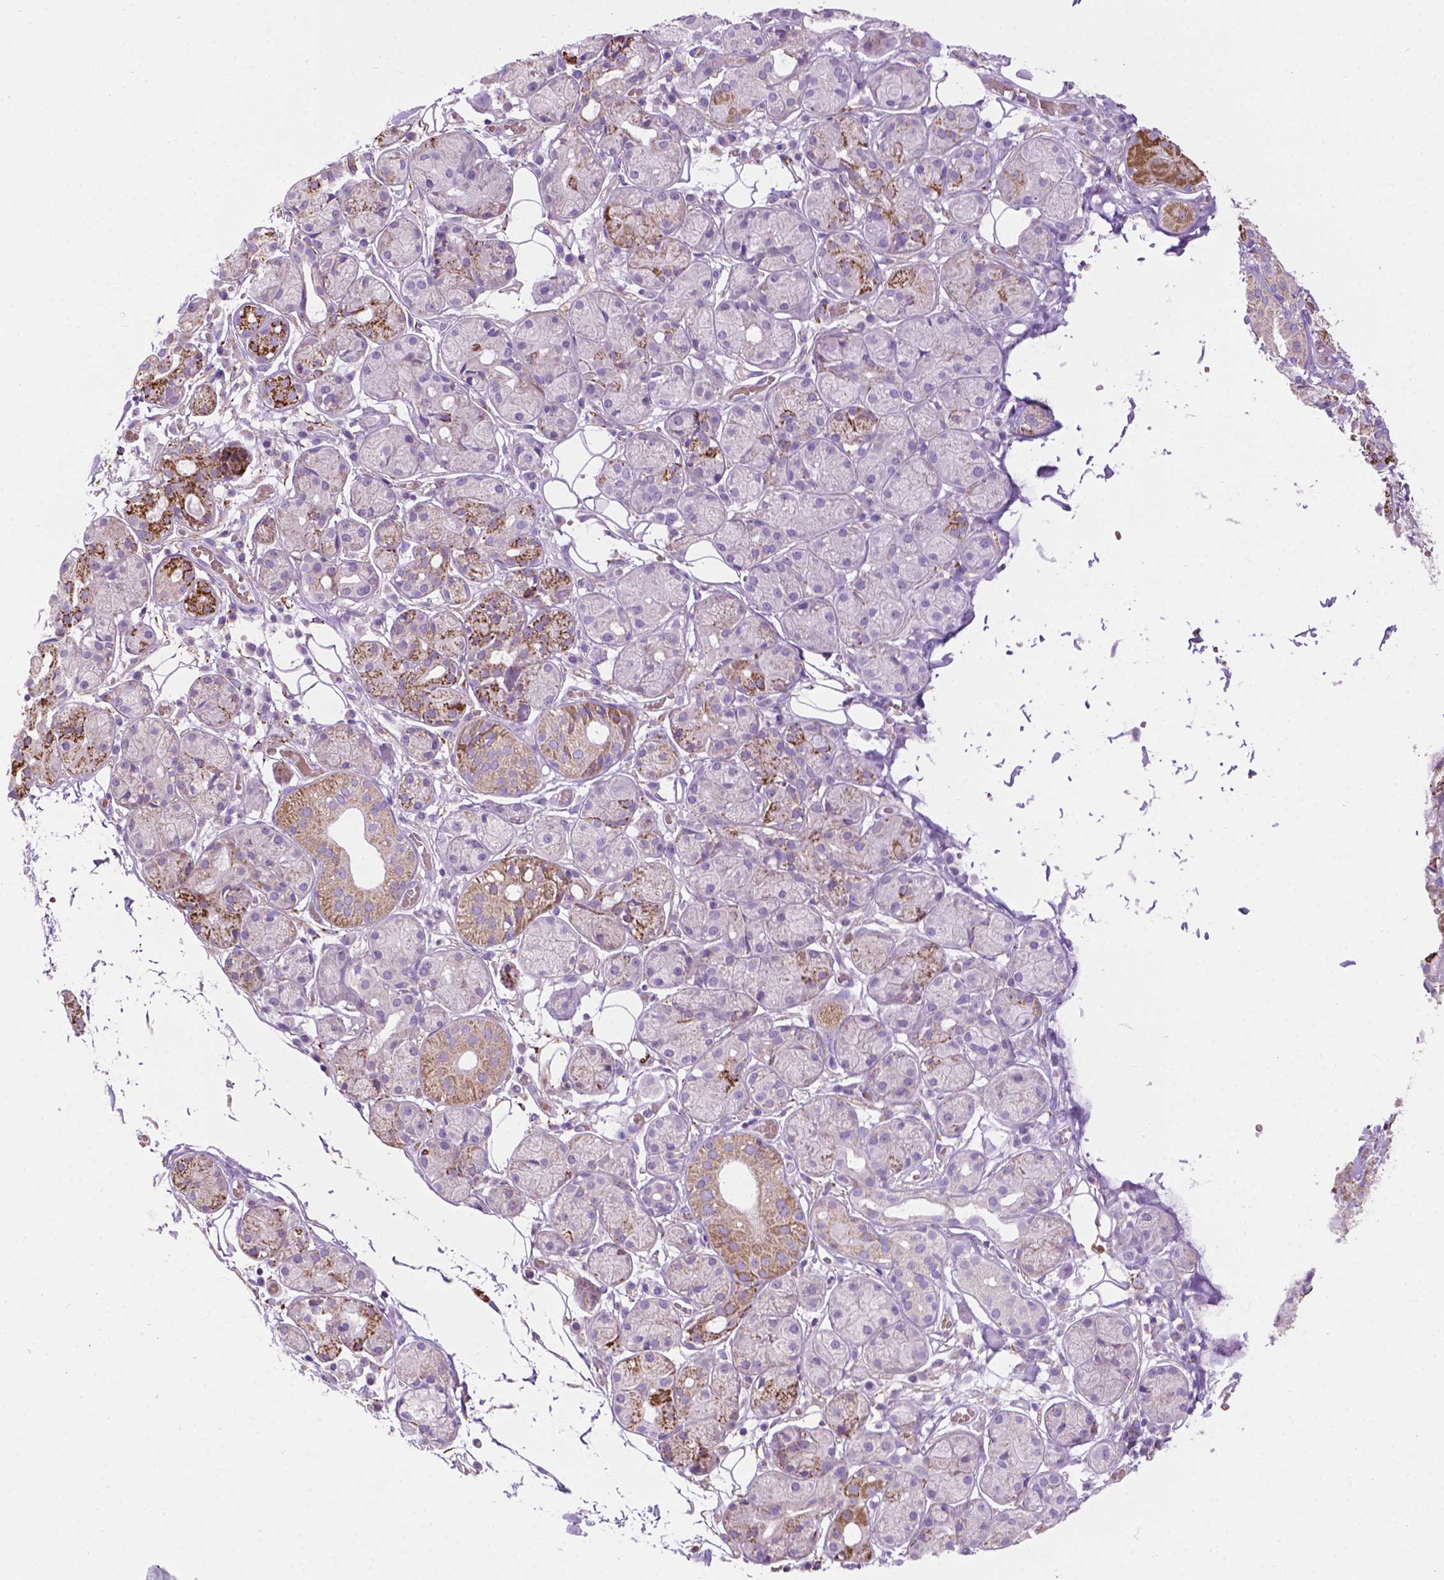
{"staining": {"intensity": "weak", "quantity": "<25%", "location": "cytoplasmic/membranous"}, "tissue": "salivary gland", "cell_type": "Glandular cells", "image_type": "normal", "snomed": [{"axis": "morphology", "description": "Normal tissue, NOS"}, {"axis": "topography", "description": "Salivary gland"}, {"axis": "topography", "description": "Peripheral nerve tissue"}], "caption": "A photomicrograph of salivary gland stained for a protein displays no brown staining in glandular cells. (Immunohistochemistry, brightfield microscopy, high magnification).", "gene": "TMEM132E", "patient": {"sex": "male", "age": 71}}